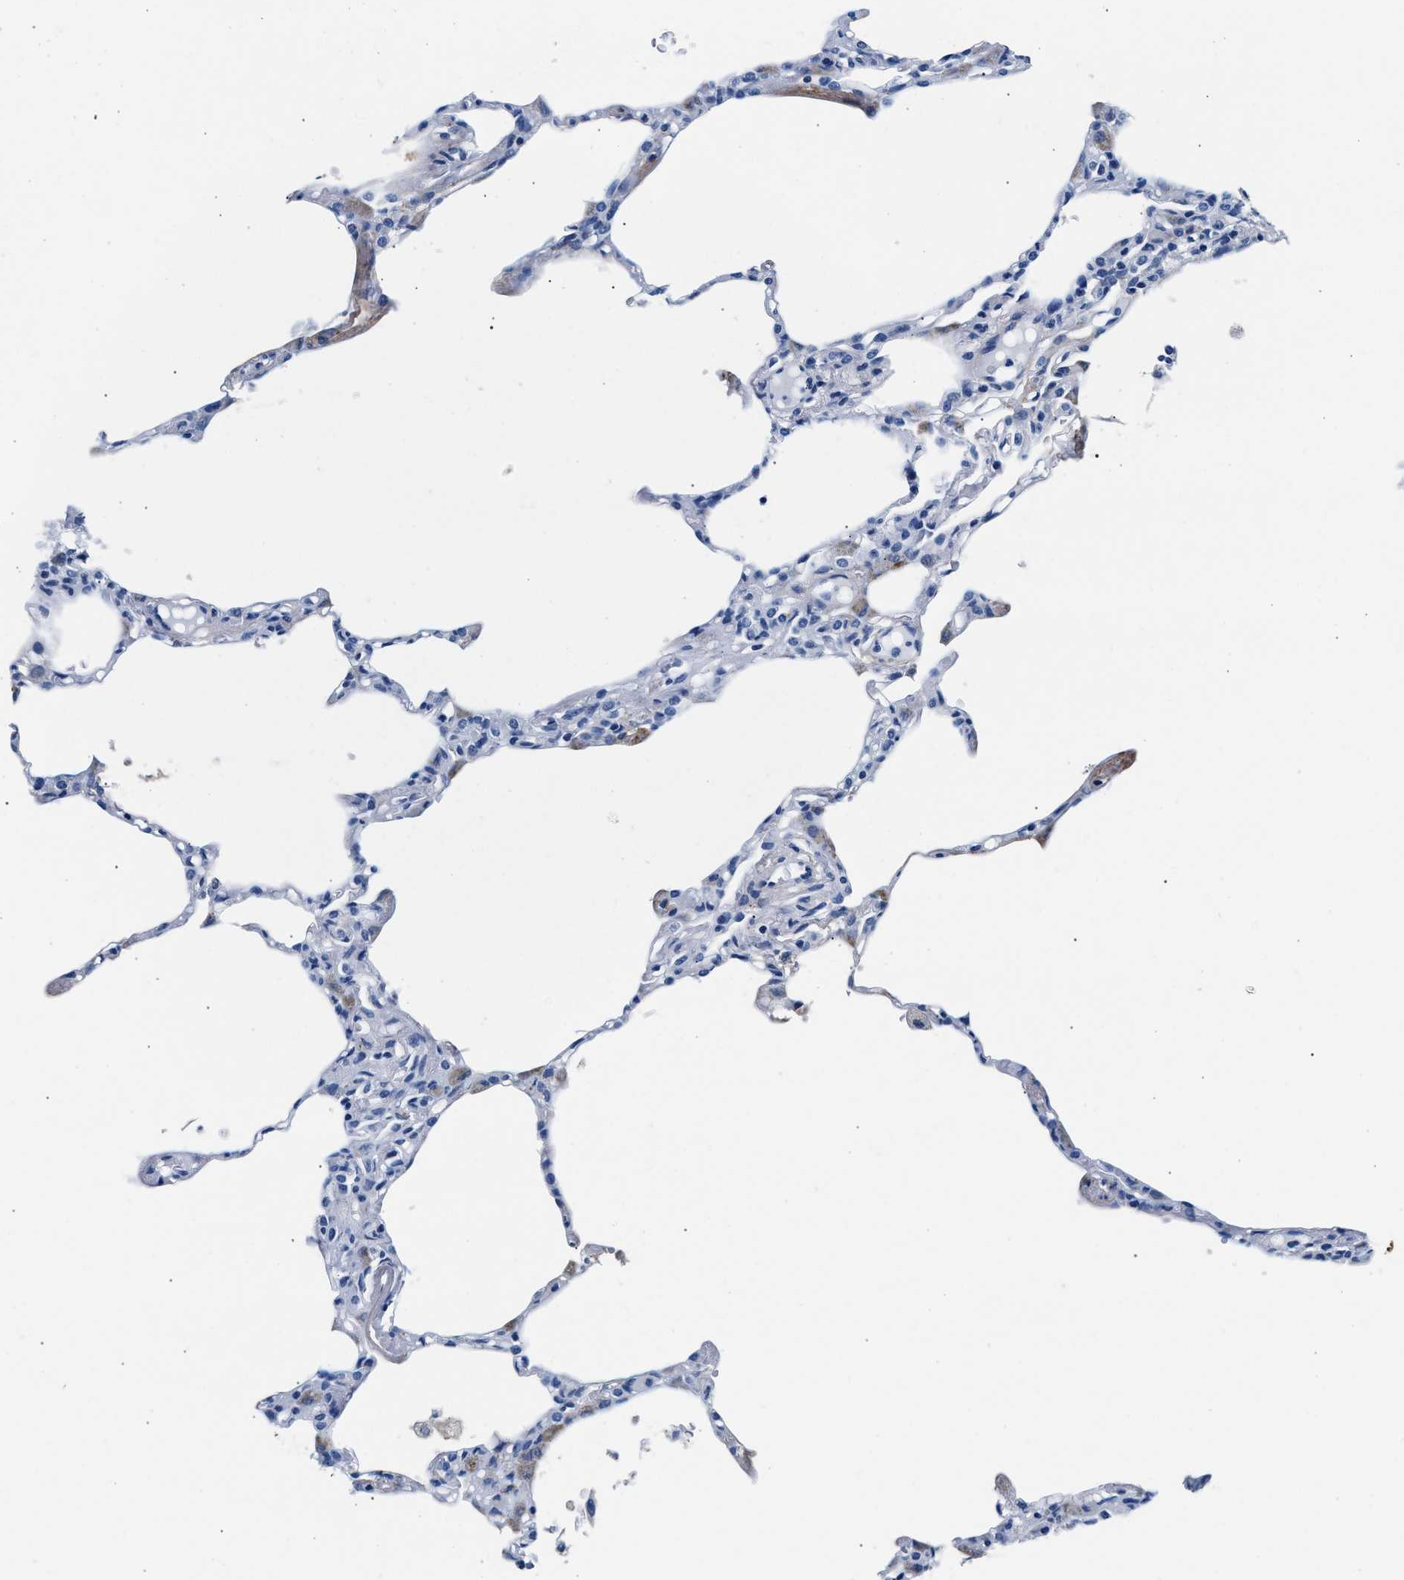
{"staining": {"intensity": "weak", "quantity": "<25%", "location": "cytoplasmic/membranous"}, "tissue": "lung", "cell_type": "Alveolar cells", "image_type": "normal", "snomed": [{"axis": "morphology", "description": "Normal tissue, NOS"}, {"axis": "topography", "description": "Lung"}], "caption": "This histopathology image is of unremarkable lung stained with immunohistochemistry (IHC) to label a protein in brown with the nuclei are counter-stained blue. There is no staining in alveolar cells.", "gene": "TNR", "patient": {"sex": "female", "age": 49}}